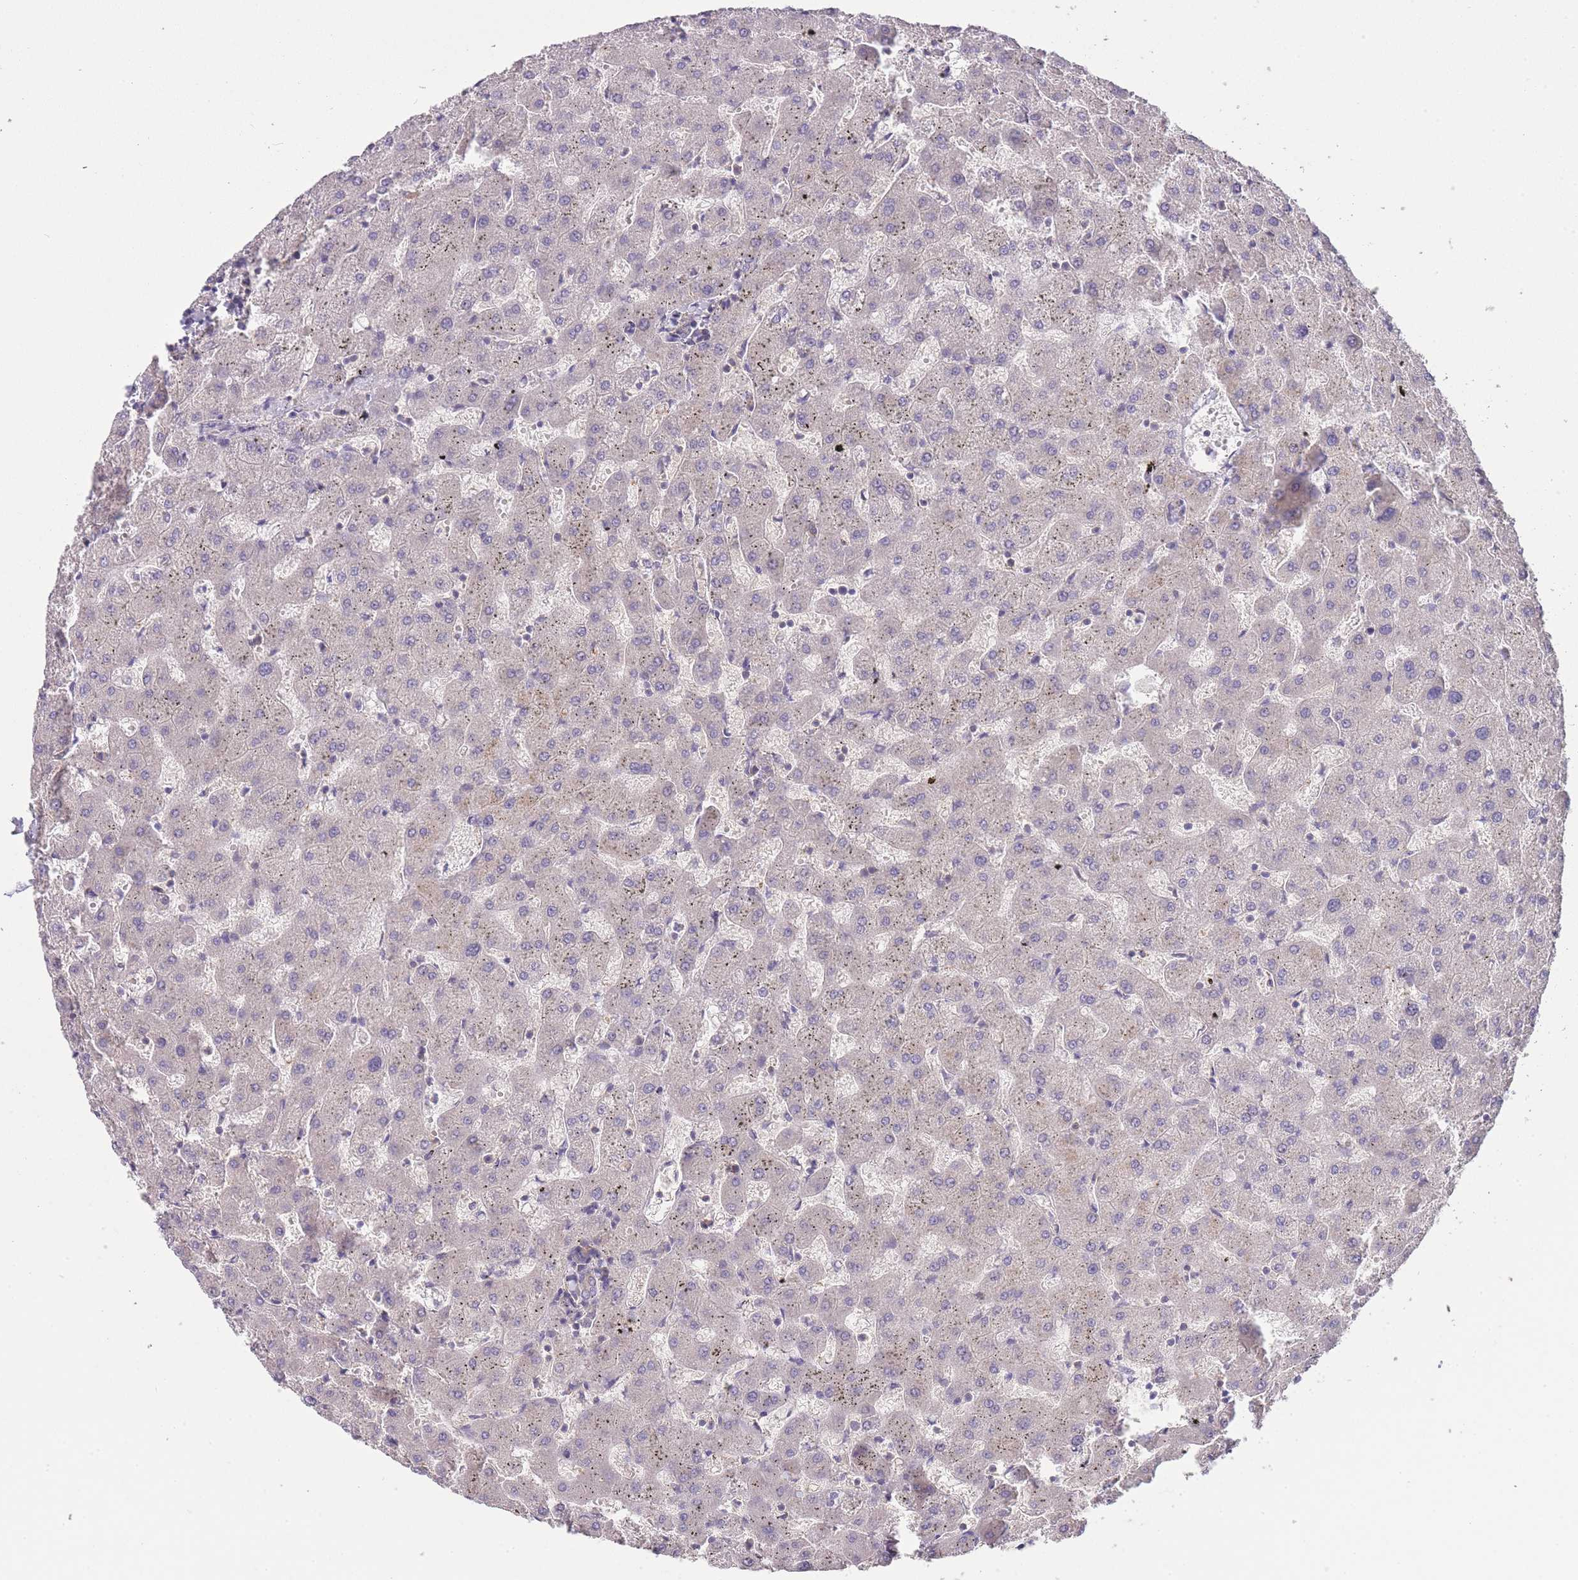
{"staining": {"intensity": "negative", "quantity": "none", "location": "none"}, "tissue": "liver", "cell_type": "Cholangiocytes", "image_type": "normal", "snomed": [{"axis": "morphology", "description": "Normal tissue, NOS"}, {"axis": "topography", "description": "Liver"}], "caption": "Immunohistochemistry (IHC) of normal liver reveals no expression in cholangiocytes.", "gene": "PFDN6", "patient": {"sex": "female", "age": 63}}